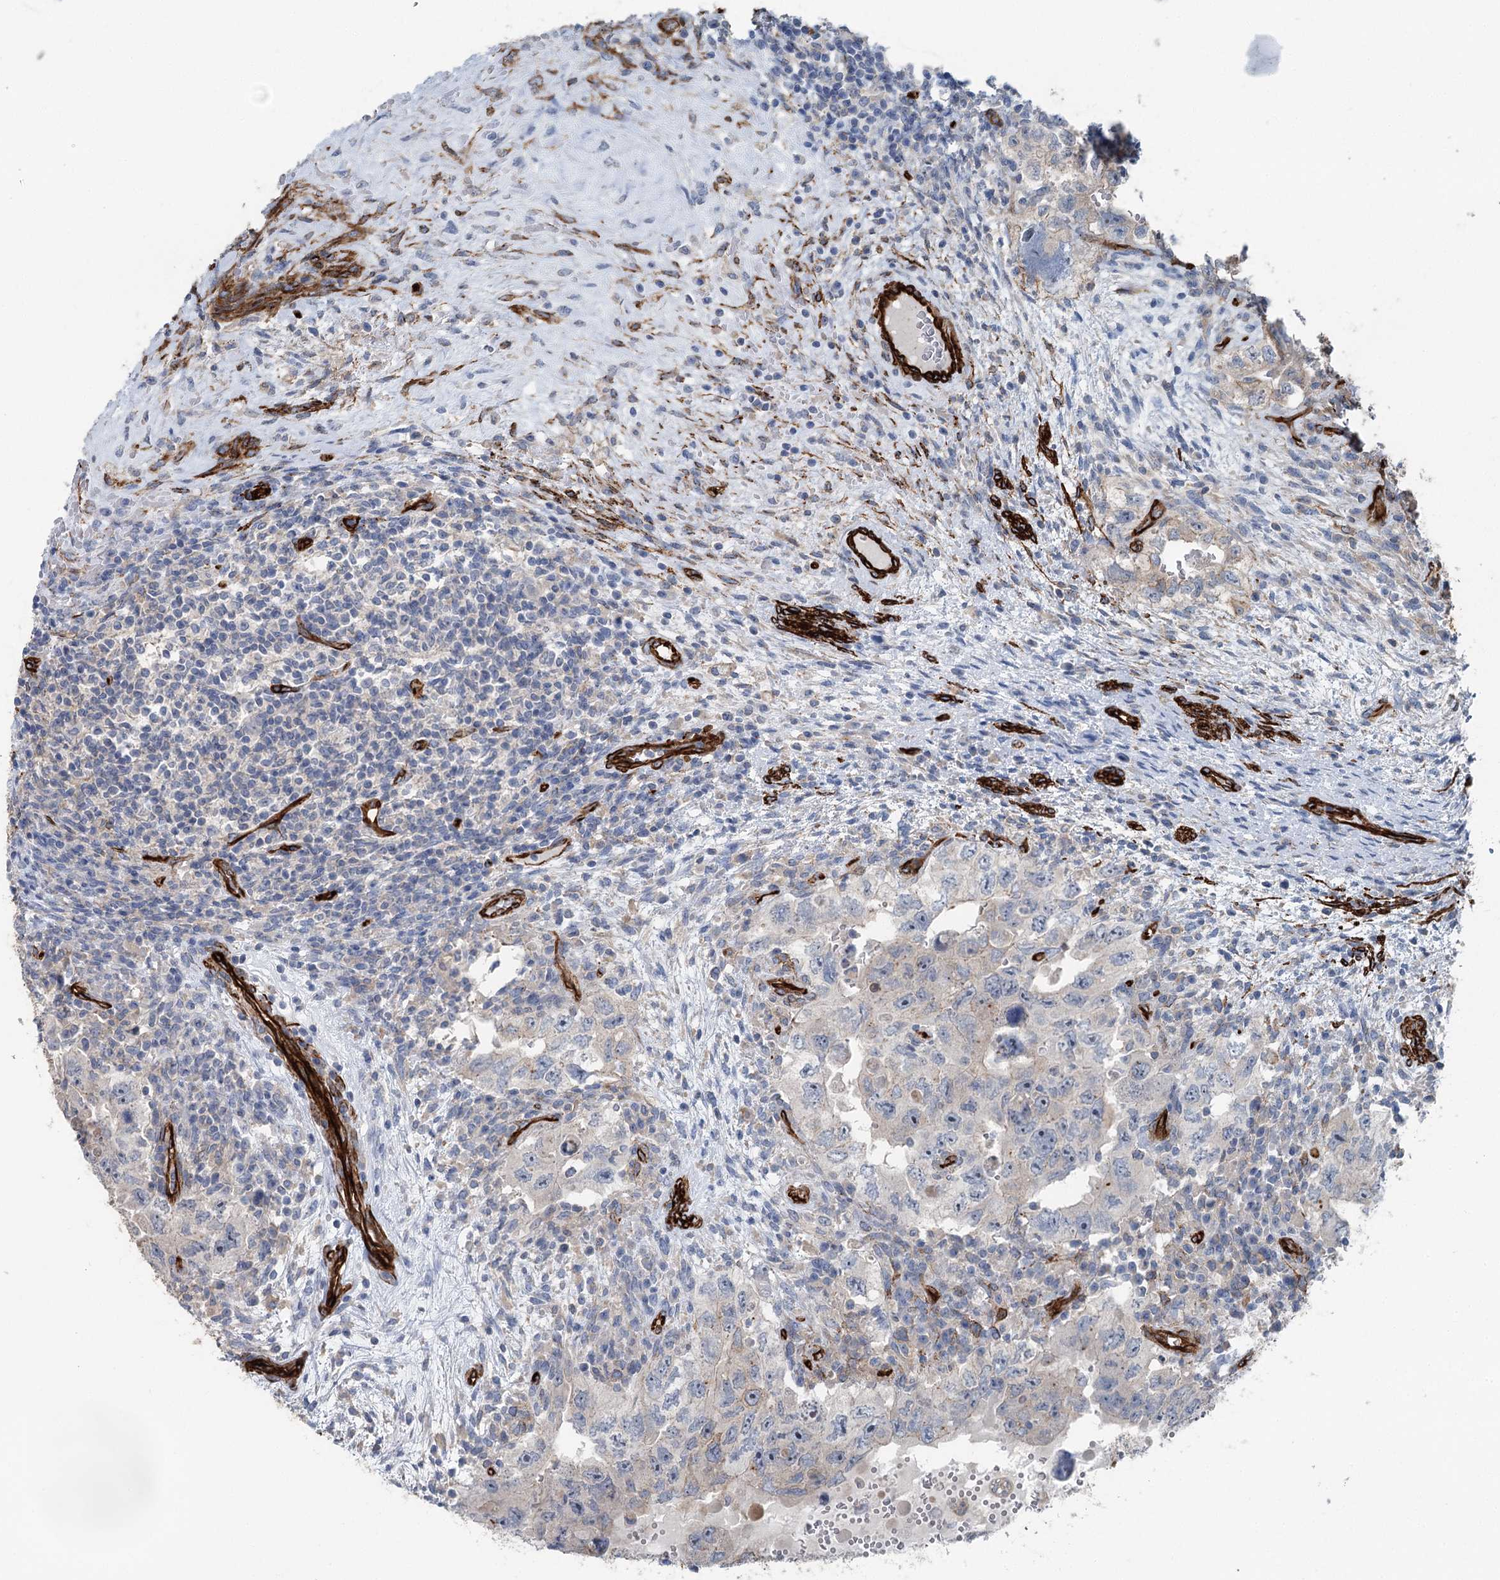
{"staining": {"intensity": "negative", "quantity": "none", "location": "none"}, "tissue": "testis cancer", "cell_type": "Tumor cells", "image_type": "cancer", "snomed": [{"axis": "morphology", "description": "Carcinoma, Embryonal, NOS"}, {"axis": "topography", "description": "Testis"}], "caption": "The micrograph reveals no significant expression in tumor cells of embryonal carcinoma (testis).", "gene": "IQSEC1", "patient": {"sex": "male", "age": 26}}